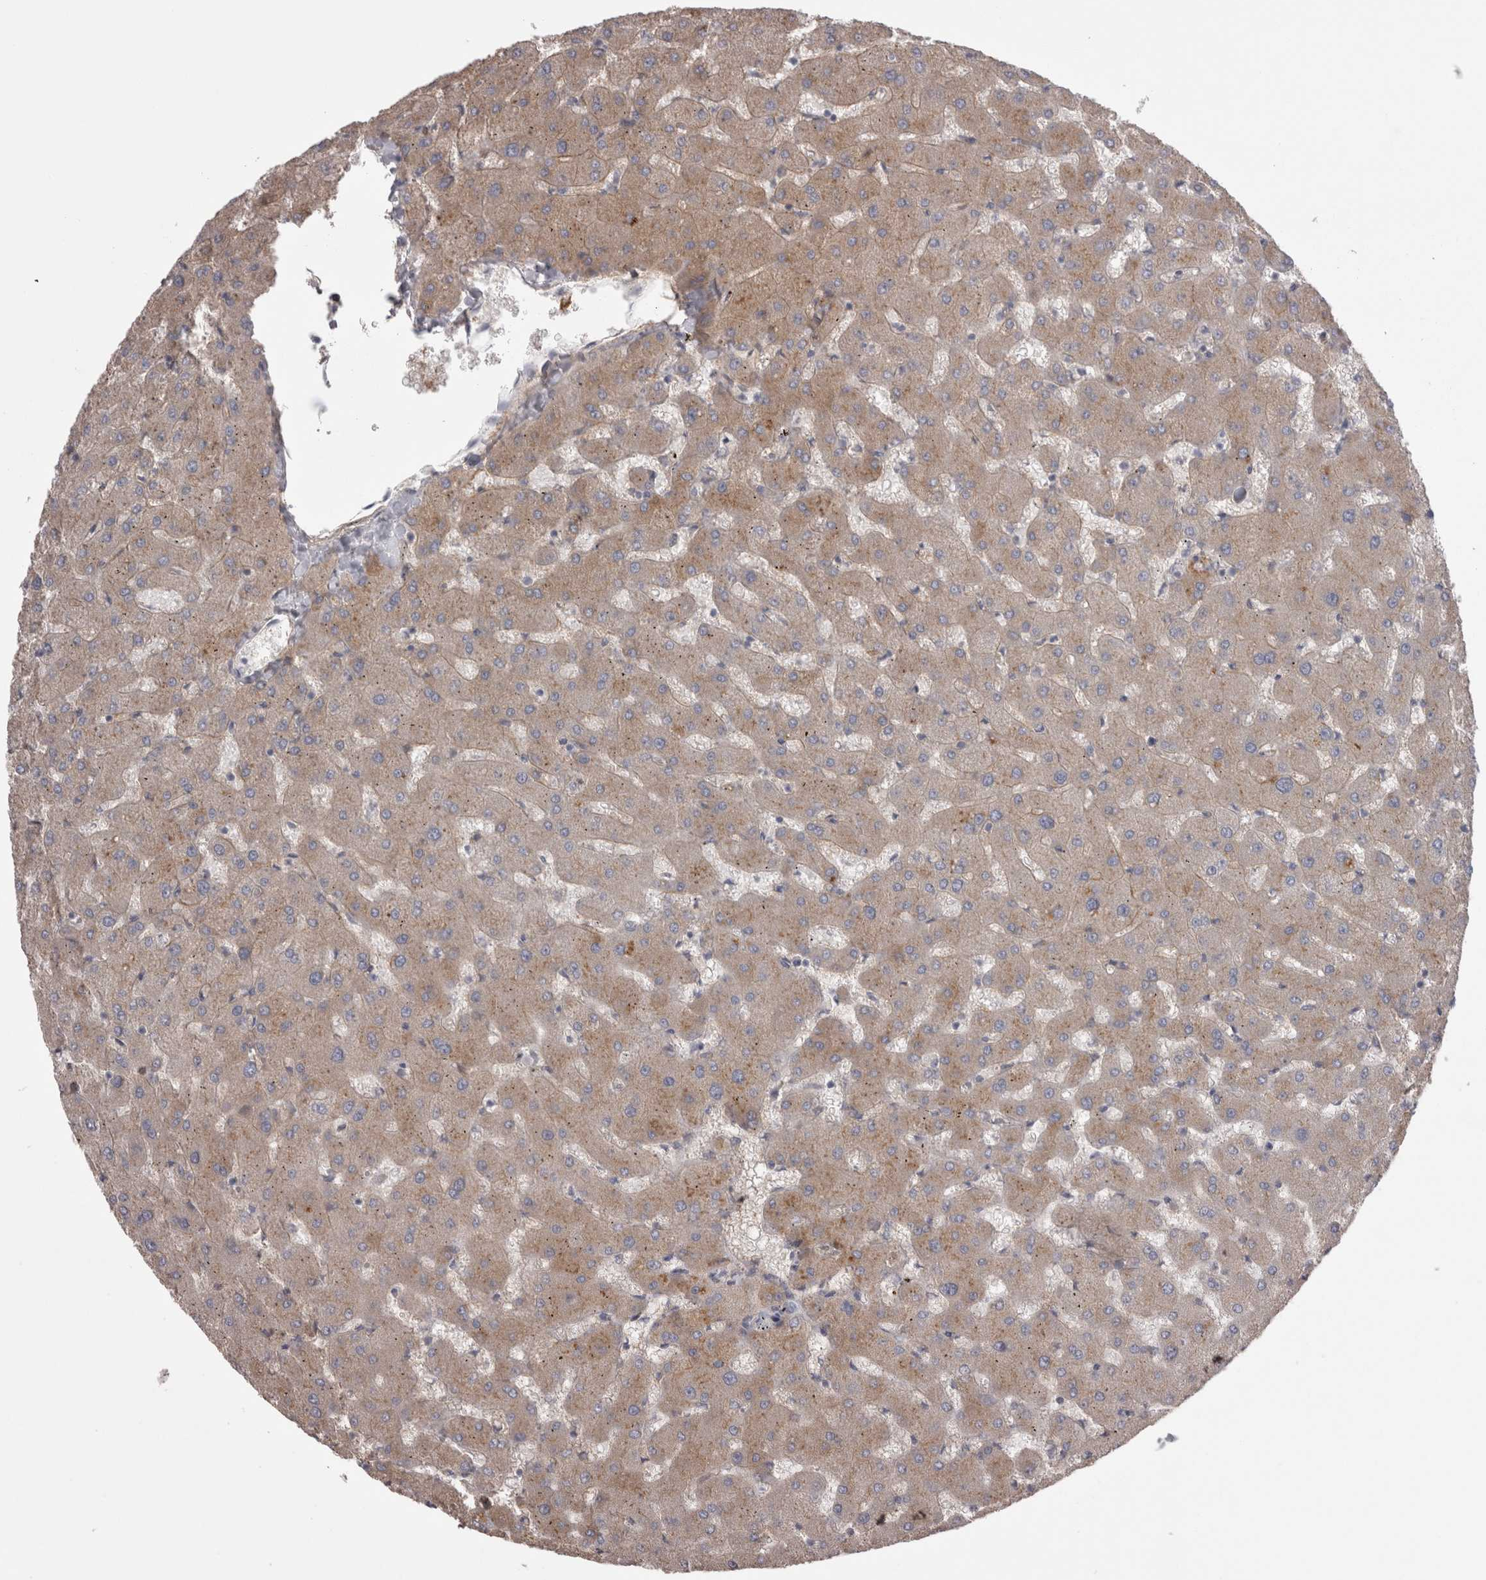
{"staining": {"intensity": "negative", "quantity": "none", "location": "none"}, "tissue": "liver", "cell_type": "Cholangiocytes", "image_type": "normal", "snomed": [{"axis": "morphology", "description": "Normal tissue, NOS"}, {"axis": "topography", "description": "Liver"}], "caption": "This is an immunohistochemistry photomicrograph of normal liver. There is no staining in cholangiocytes.", "gene": "SAA4", "patient": {"sex": "female", "age": 63}}